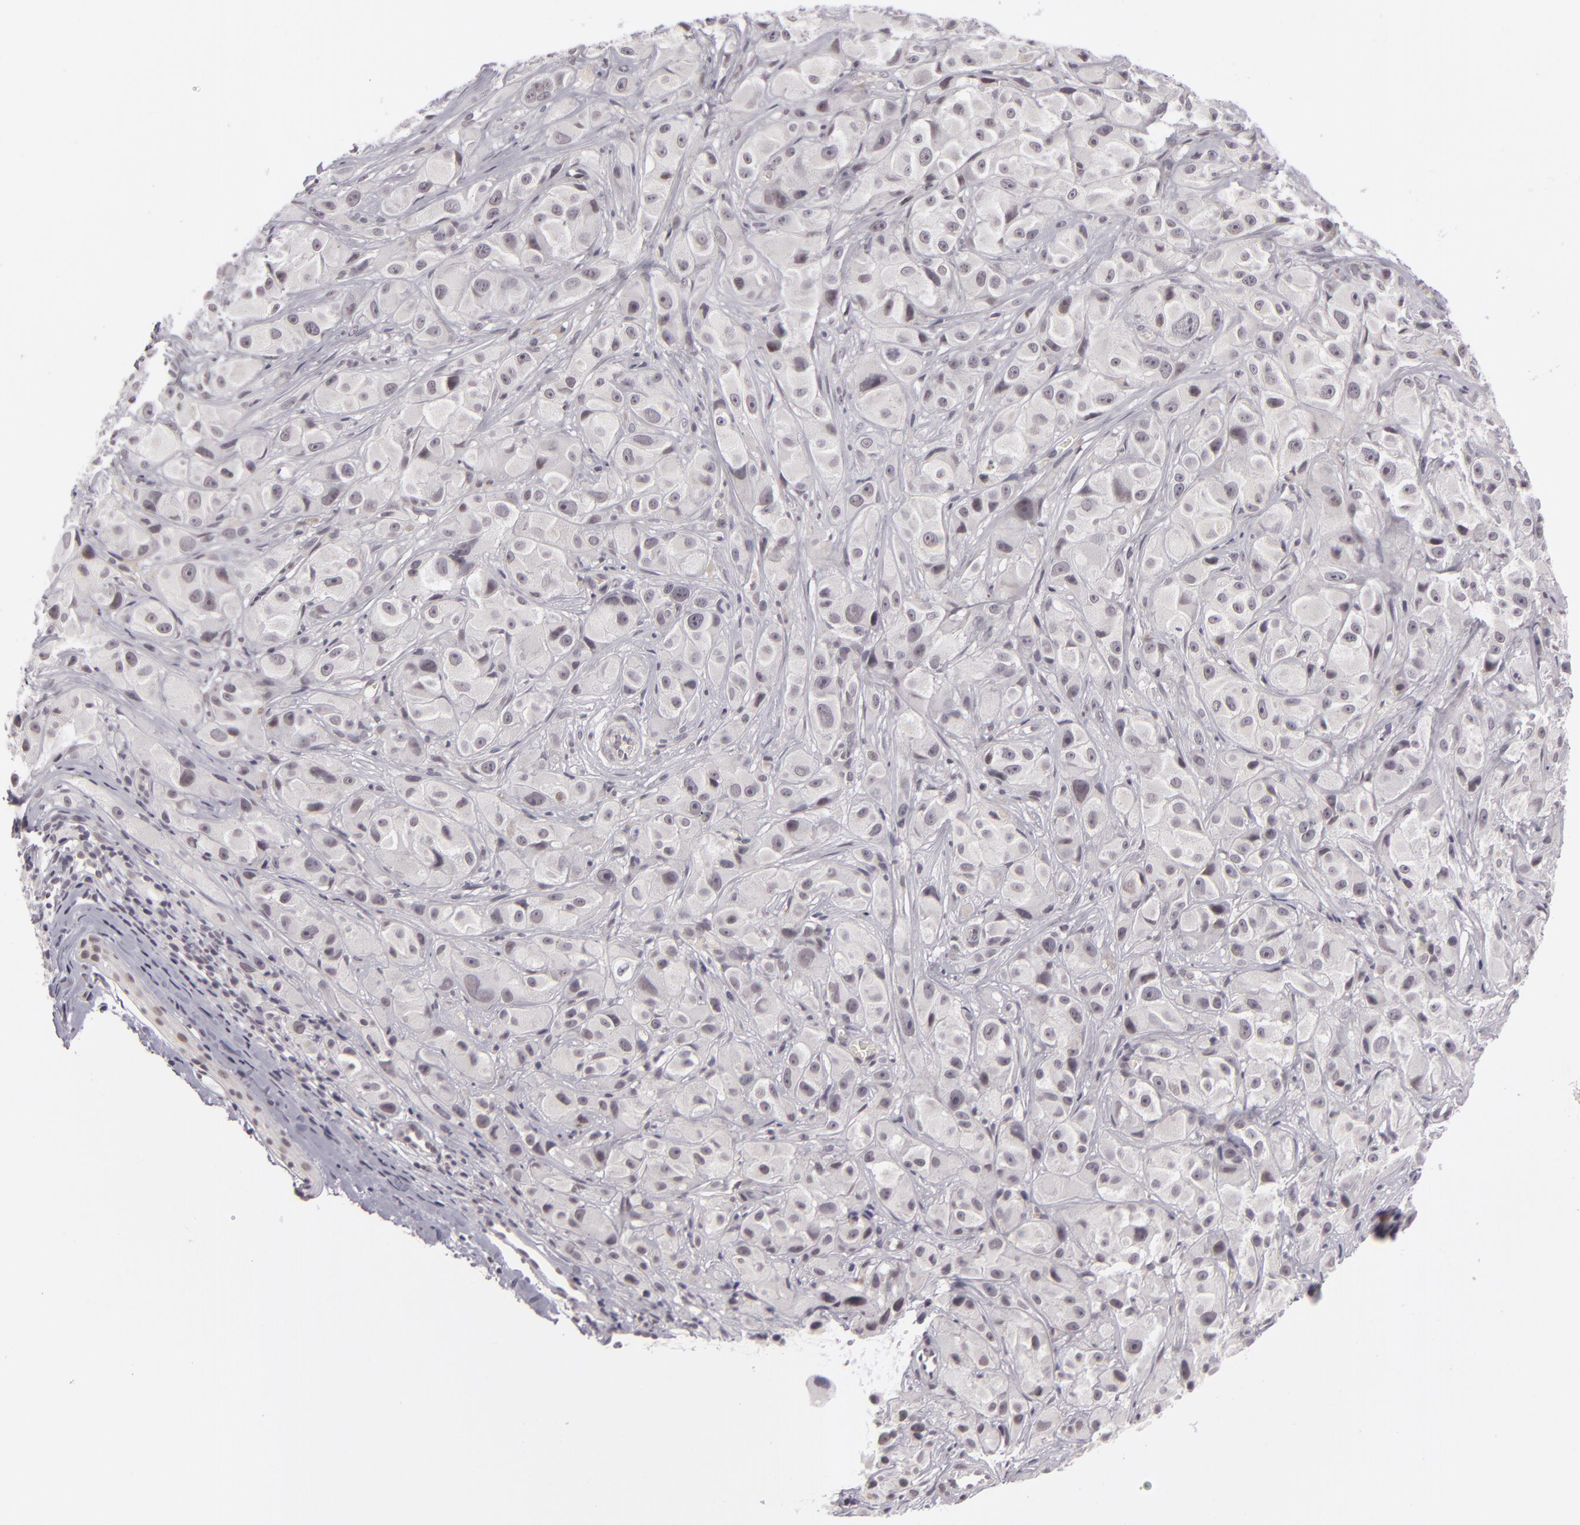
{"staining": {"intensity": "negative", "quantity": "none", "location": "none"}, "tissue": "melanoma", "cell_type": "Tumor cells", "image_type": "cancer", "snomed": [{"axis": "morphology", "description": "Malignant melanoma, NOS"}, {"axis": "topography", "description": "Skin"}], "caption": "Tumor cells show no significant staining in melanoma.", "gene": "ZNF205", "patient": {"sex": "male", "age": 56}}